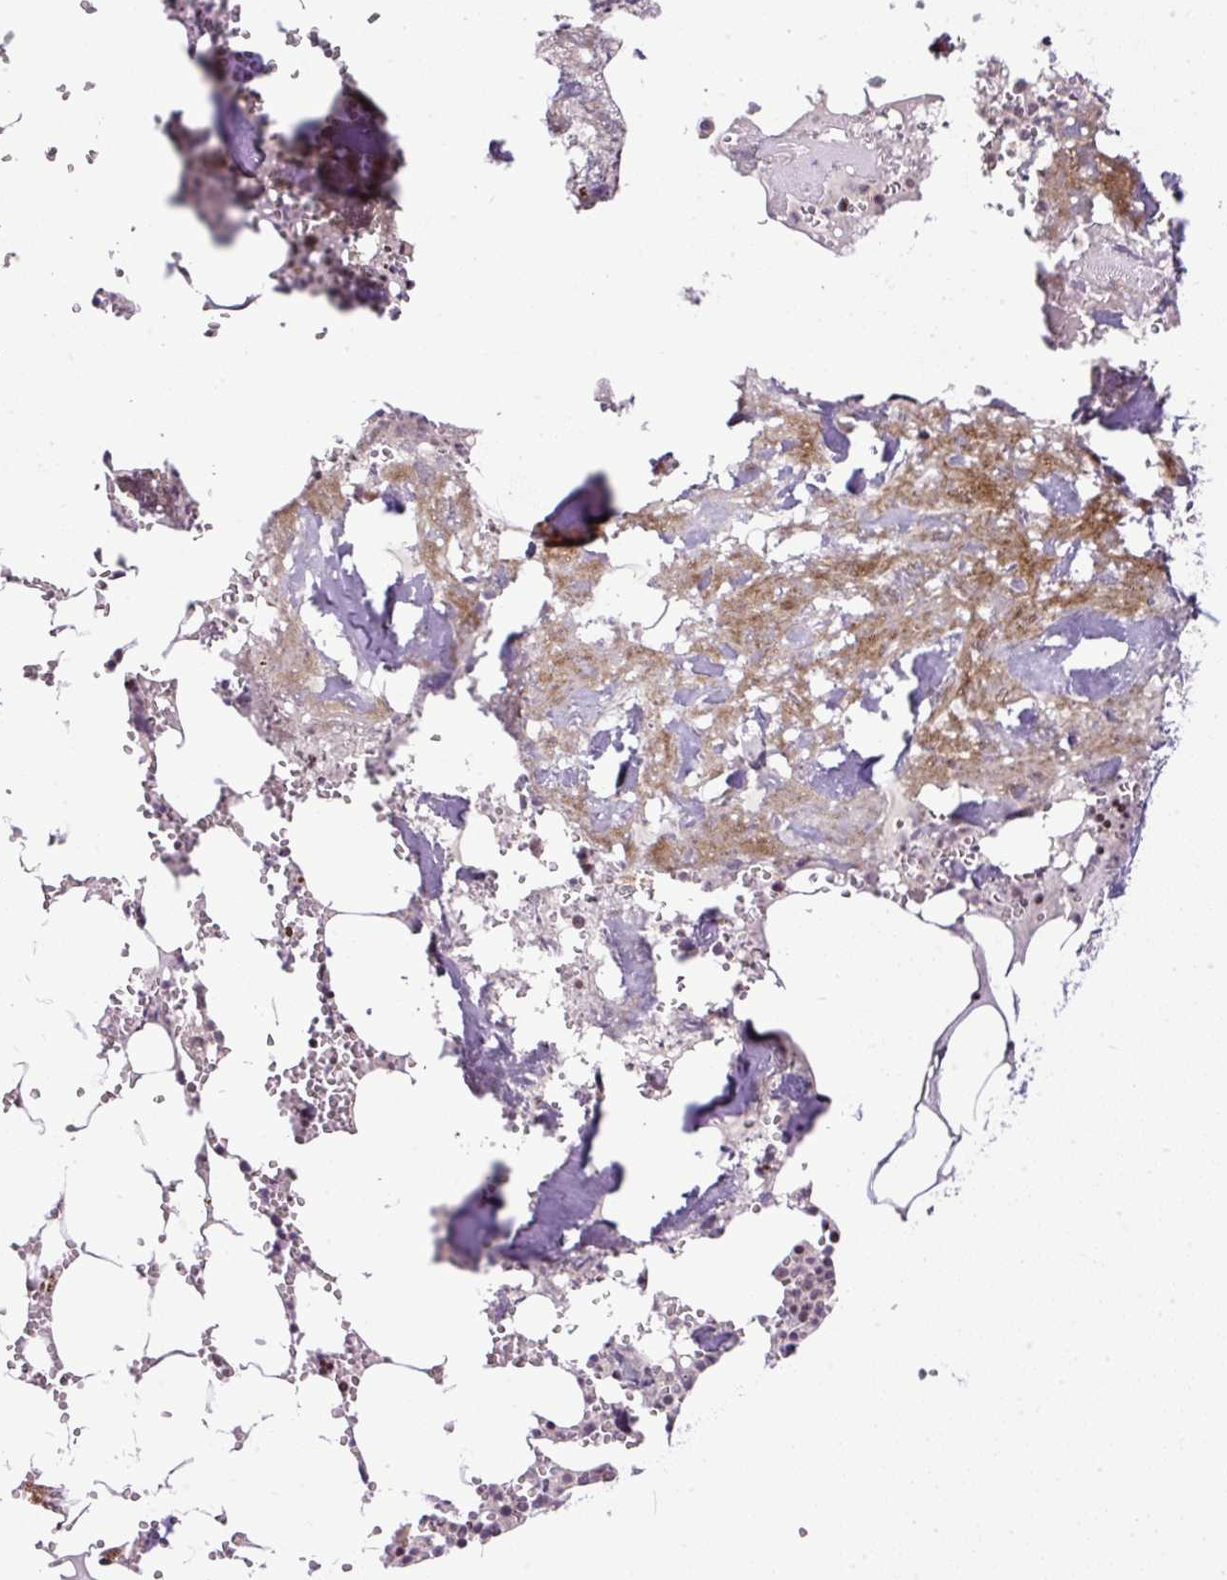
{"staining": {"intensity": "weak", "quantity": "<25%", "location": "nuclear"}, "tissue": "bone marrow", "cell_type": "Hematopoietic cells", "image_type": "normal", "snomed": [{"axis": "morphology", "description": "Normal tissue, NOS"}, {"axis": "topography", "description": "Bone marrow"}], "caption": "Immunohistochemistry (IHC) of benign human bone marrow exhibits no staining in hematopoietic cells.", "gene": "FMC1", "patient": {"sex": "male", "age": 54}}